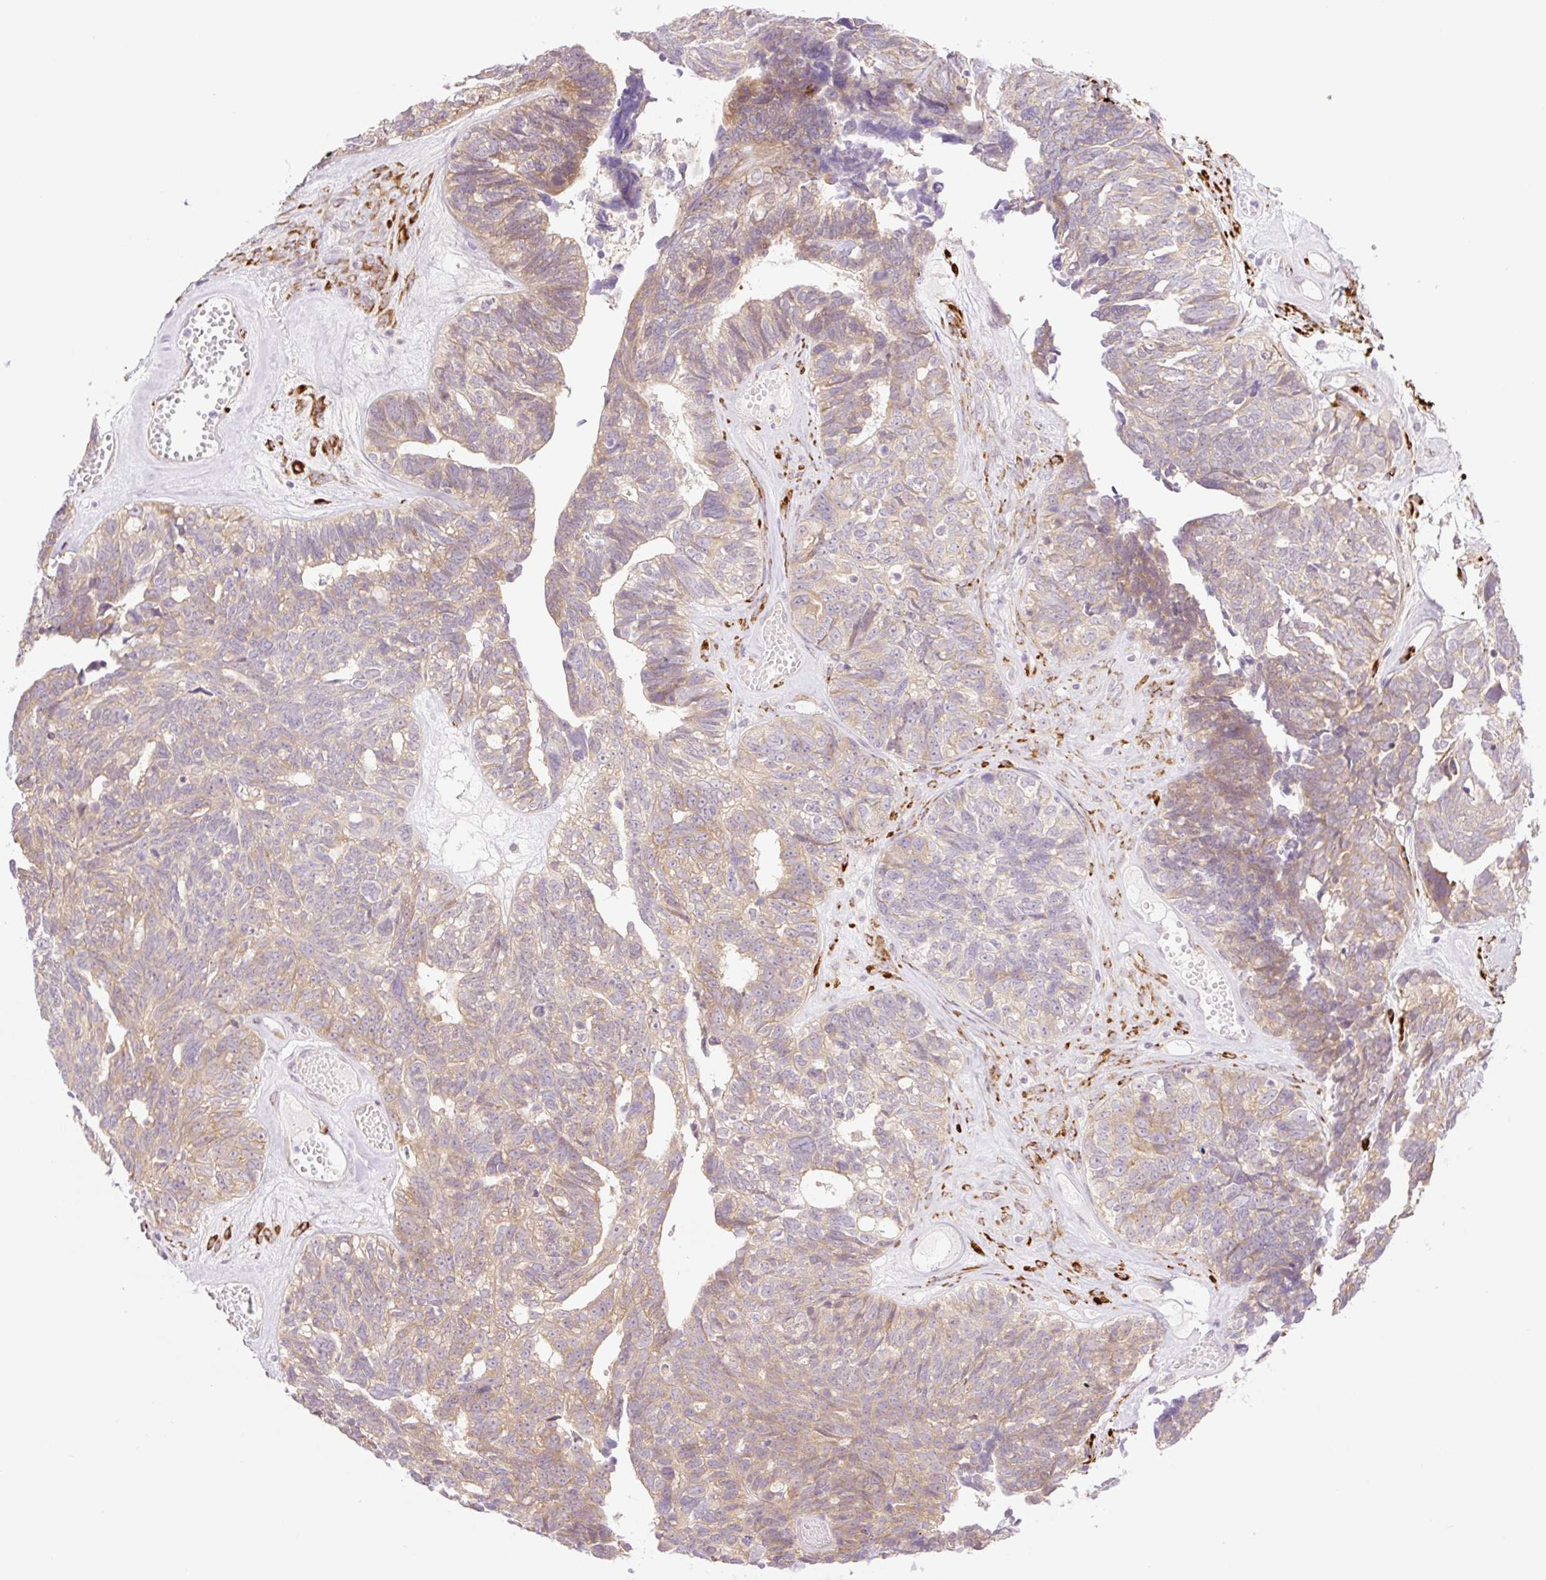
{"staining": {"intensity": "moderate", "quantity": ">75%", "location": "cytoplasmic/membranous"}, "tissue": "ovarian cancer", "cell_type": "Tumor cells", "image_type": "cancer", "snomed": [{"axis": "morphology", "description": "Cystadenocarcinoma, serous, NOS"}, {"axis": "topography", "description": "Ovary"}], "caption": "Immunohistochemical staining of ovarian serous cystadenocarcinoma exhibits medium levels of moderate cytoplasmic/membranous expression in about >75% of tumor cells. (DAB IHC, brown staining for protein, blue staining for nuclei).", "gene": "COL5A1", "patient": {"sex": "female", "age": 79}}